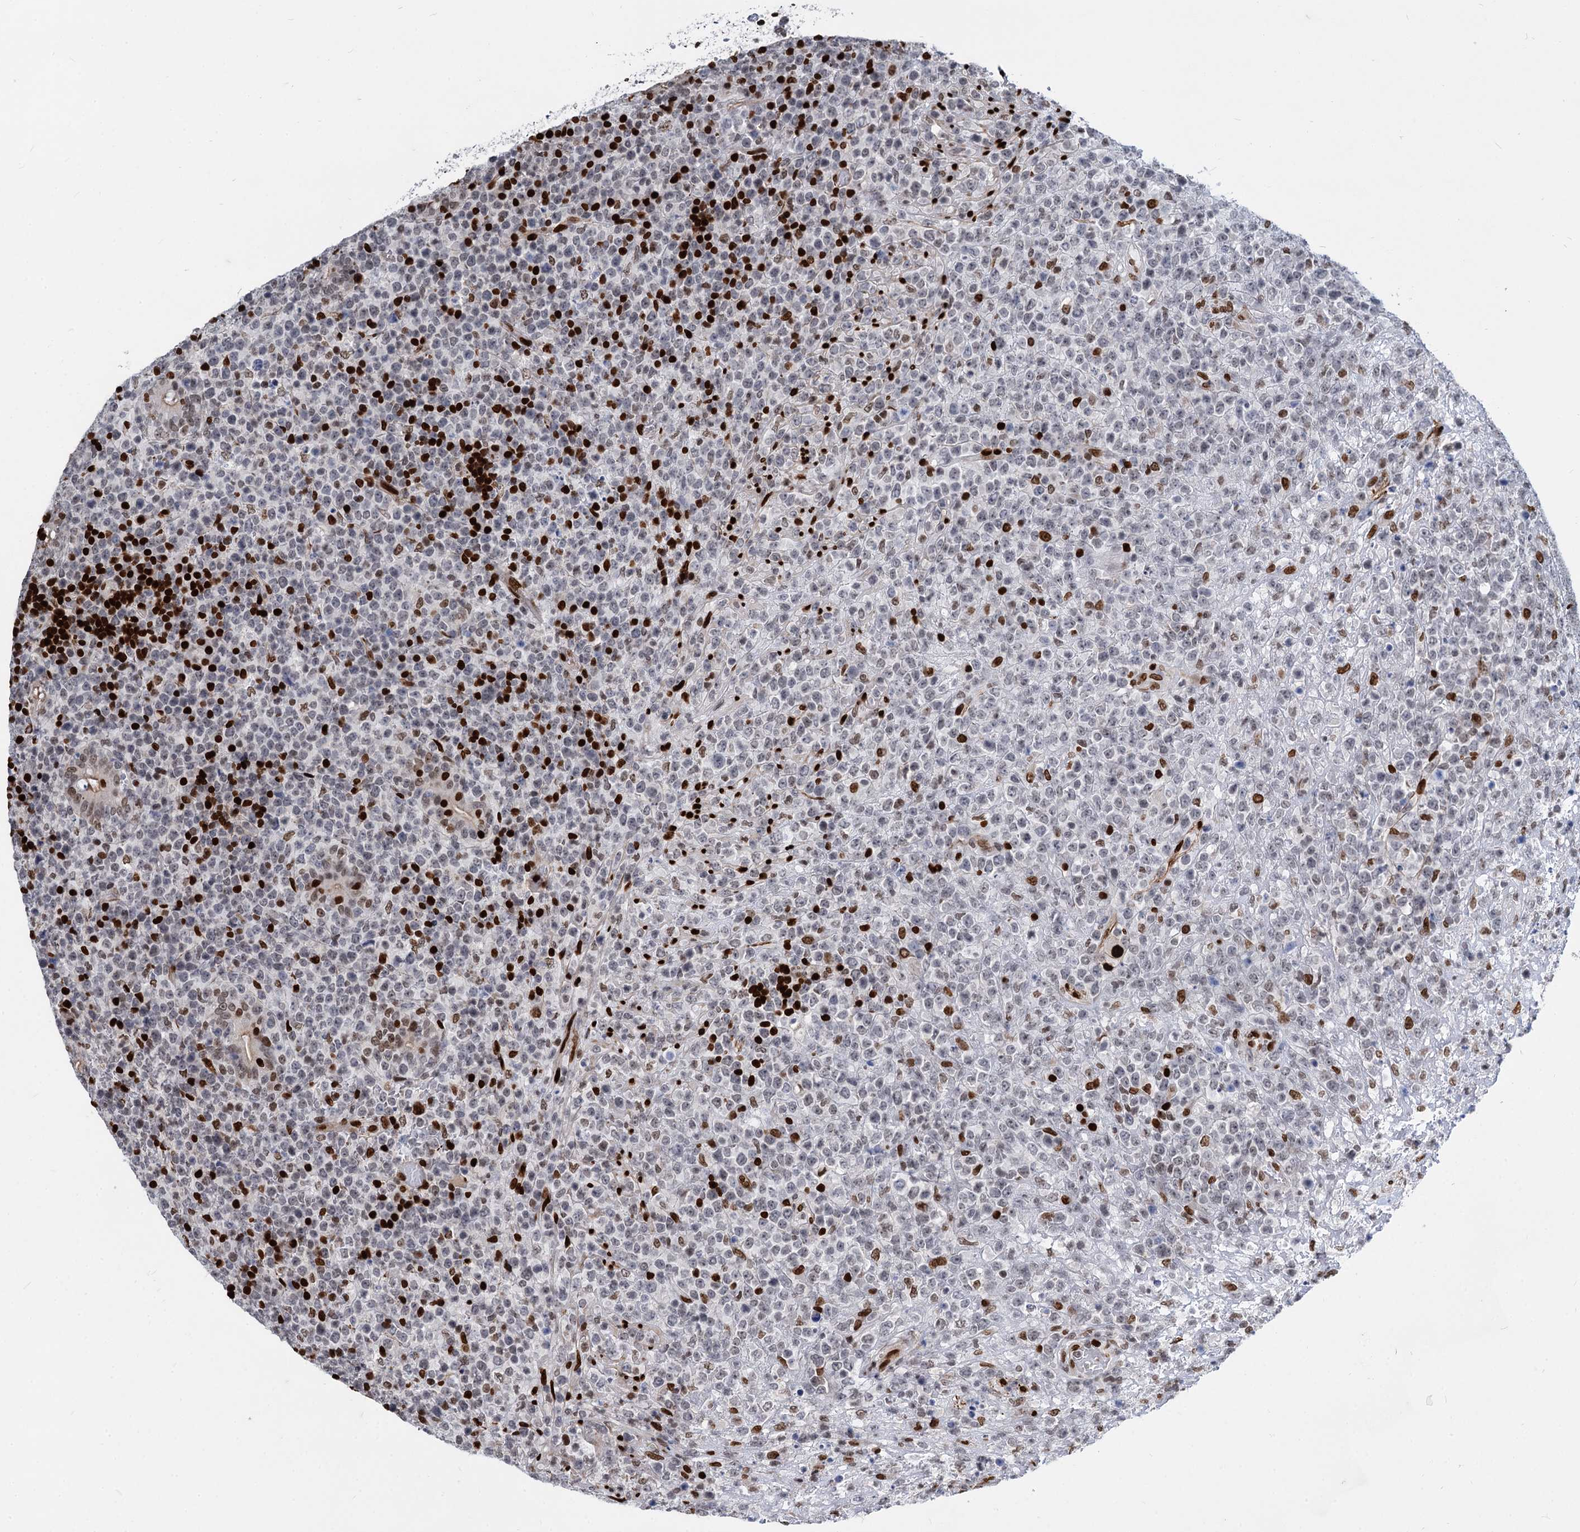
{"staining": {"intensity": "negative", "quantity": "none", "location": "none"}, "tissue": "lymphoma", "cell_type": "Tumor cells", "image_type": "cancer", "snomed": [{"axis": "morphology", "description": "Malignant lymphoma, non-Hodgkin's type, High grade"}, {"axis": "topography", "description": "Colon"}], "caption": "IHC histopathology image of lymphoma stained for a protein (brown), which displays no expression in tumor cells.", "gene": "MECP2", "patient": {"sex": "female", "age": 53}}